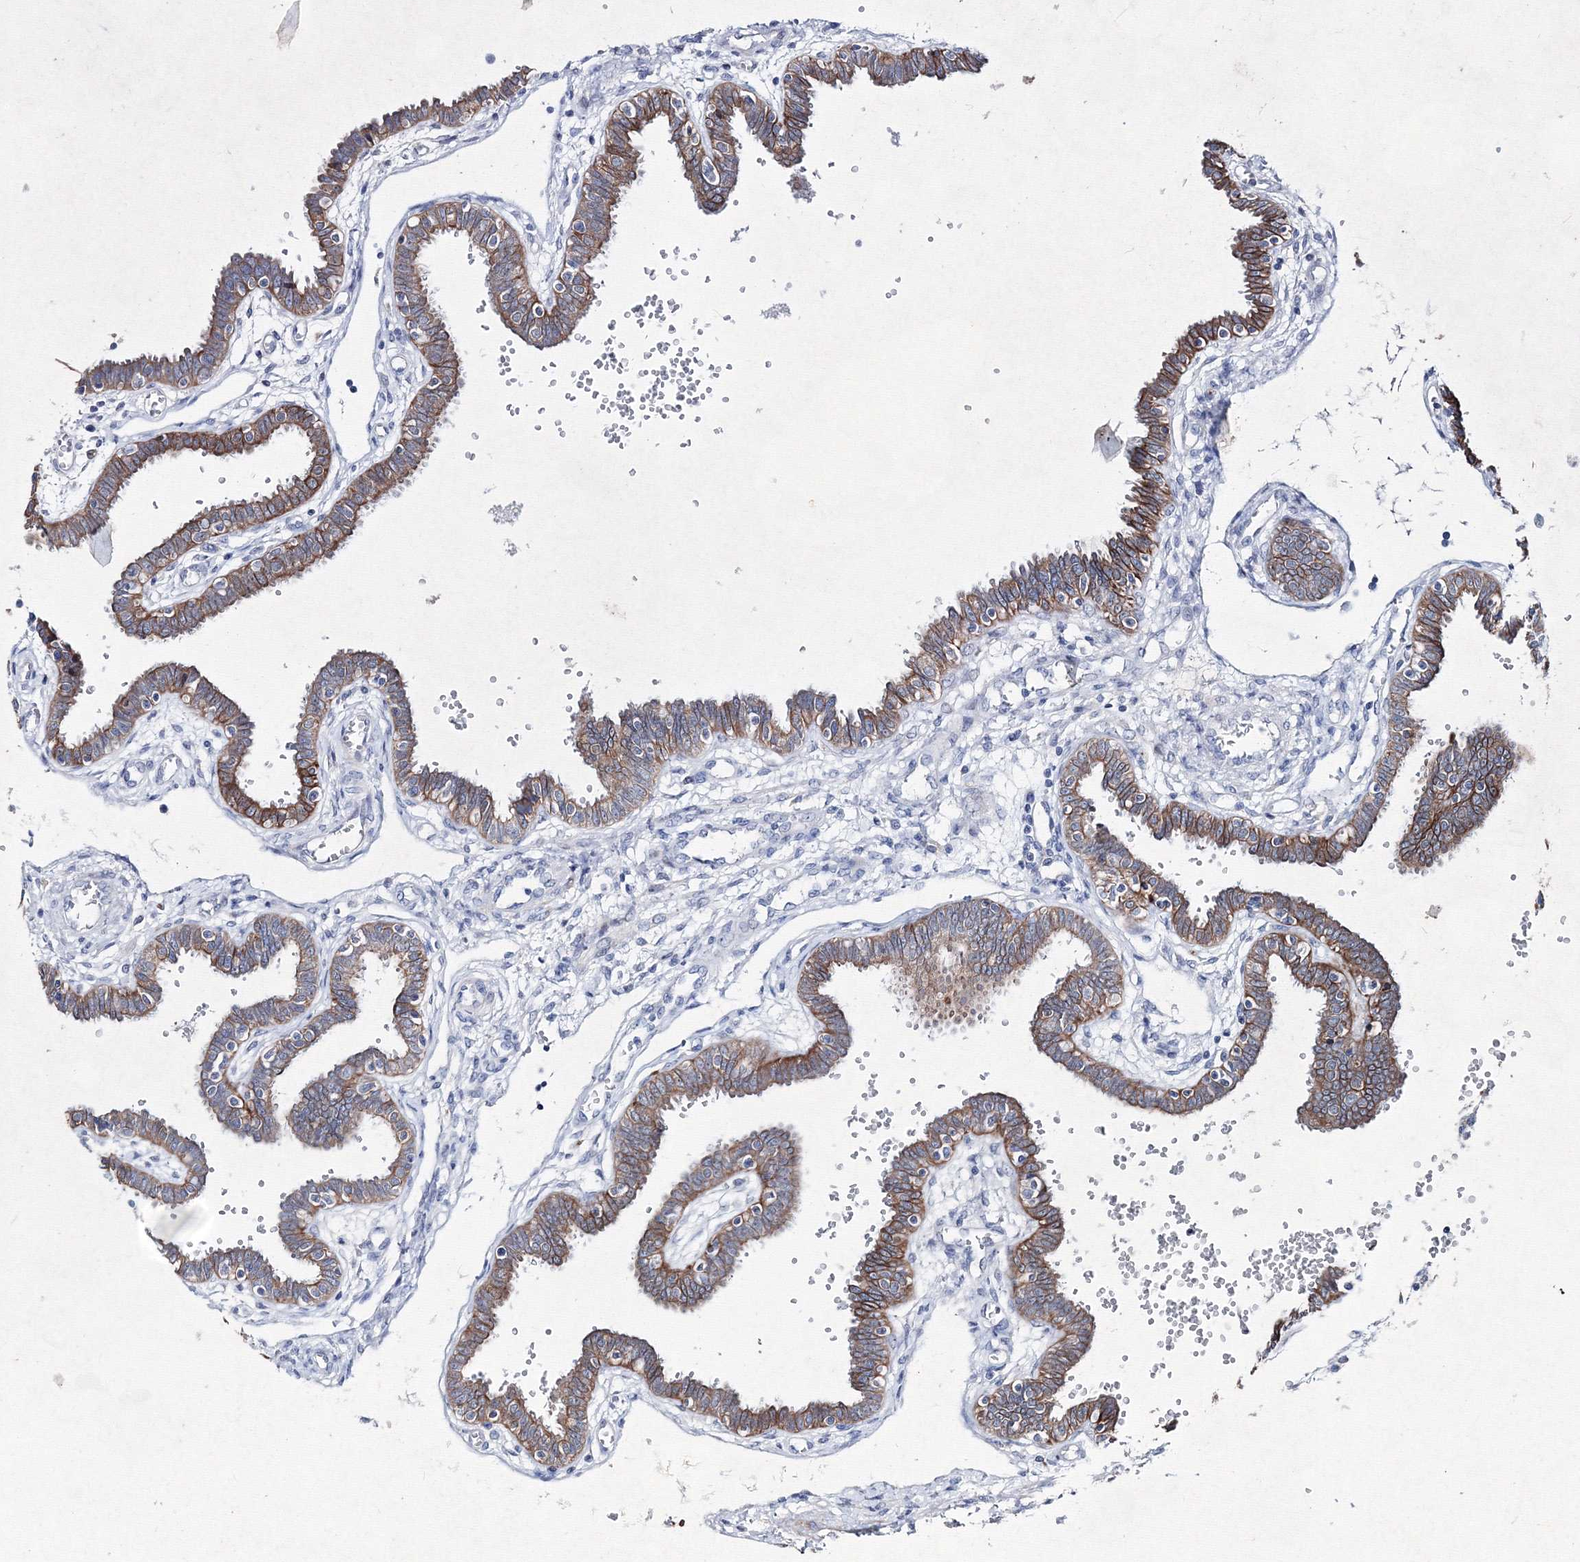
{"staining": {"intensity": "moderate", "quantity": ">75%", "location": "cytoplasmic/membranous"}, "tissue": "fallopian tube", "cell_type": "Glandular cells", "image_type": "normal", "snomed": [{"axis": "morphology", "description": "Normal tissue, NOS"}, {"axis": "topography", "description": "Fallopian tube"}], "caption": "About >75% of glandular cells in unremarkable human fallopian tube display moderate cytoplasmic/membranous protein positivity as visualized by brown immunohistochemical staining.", "gene": "SMIM29", "patient": {"sex": "female", "age": 32}}